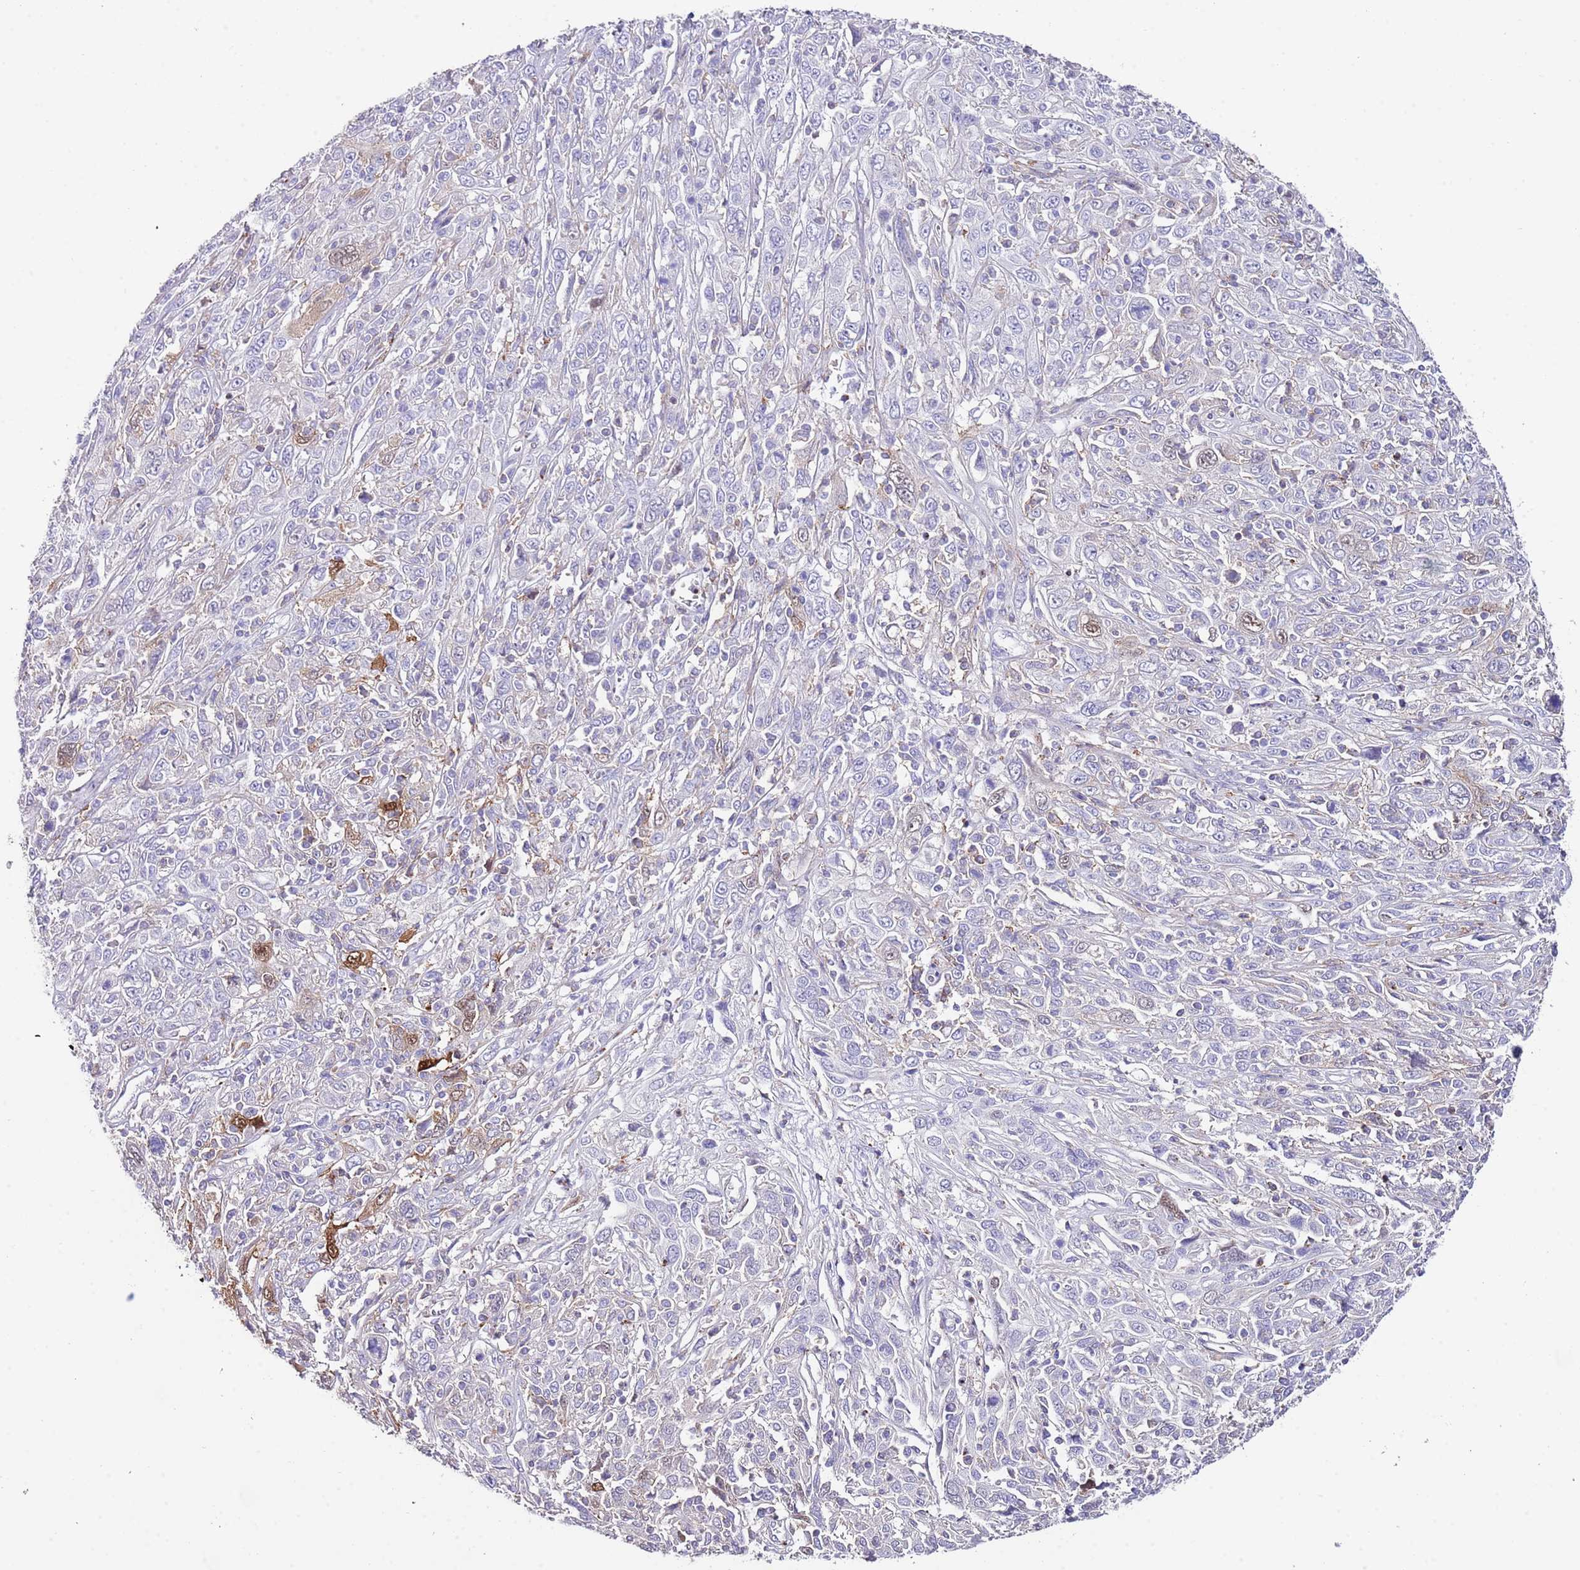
{"staining": {"intensity": "moderate", "quantity": "<25%", "location": "cytoplasmic/membranous,nuclear"}, "tissue": "cervical cancer", "cell_type": "Tumor cells", "image_type": "cancer", "snomed": [{"axis": "morphology", "description": "Squamous cell carcinoma, NOS"}, {"axis": "topography", "description": "Cervix"}], "caption": "Protein expression analysis of cervical cancer (squamous cell carcinoma) displays moderate cytoplasmic/membranous and nuclear positivity in about <25% of tumor cells.", "gene": "ALDH3A1", "patient": {"sex": "female", "age": 46}}